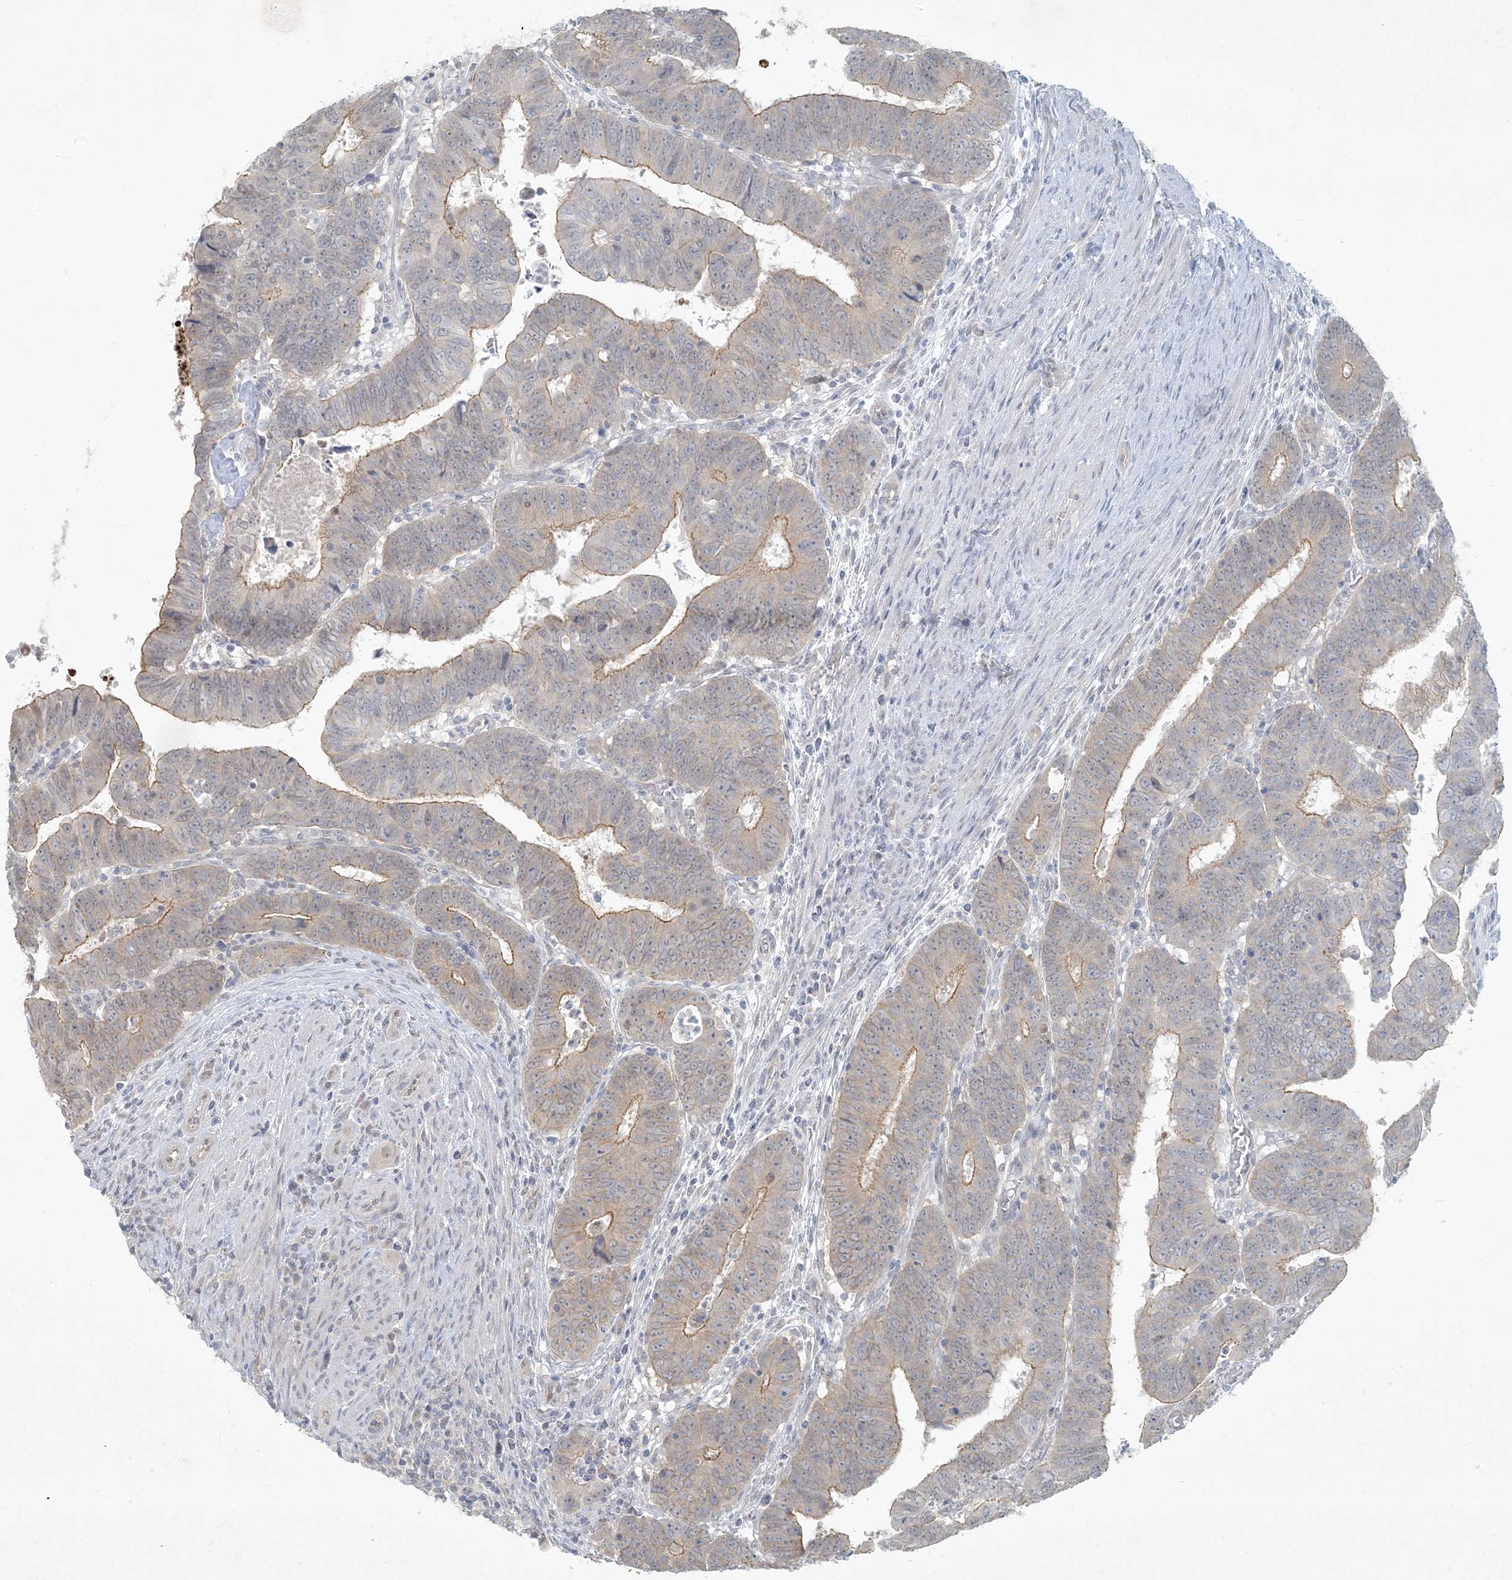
{"staining": {"intensity": "moderate", "quantity": "25%-75%", "location": "cytoplasmic/membranous"}, "tissue": "colorectal cancer", "cell_type": "Tumor cells", "image_type": "cancer", "snomed": [{"axis": "morphology", "description": "Normal tissue, NOS"}, {"axis": "morphology", "description": "Adenocarcinoma, NOS"}, {"axis": "topography", "description": "Rectum"}], "caption": "This is an image of immunohistochemistry (IHC) staining of colorectal cancer, which shows moderate staining in the cytoplasmic/membranous of tumor cells.", "gene": "BCORL1", "patient": {"sex": "female", "age": 65}}